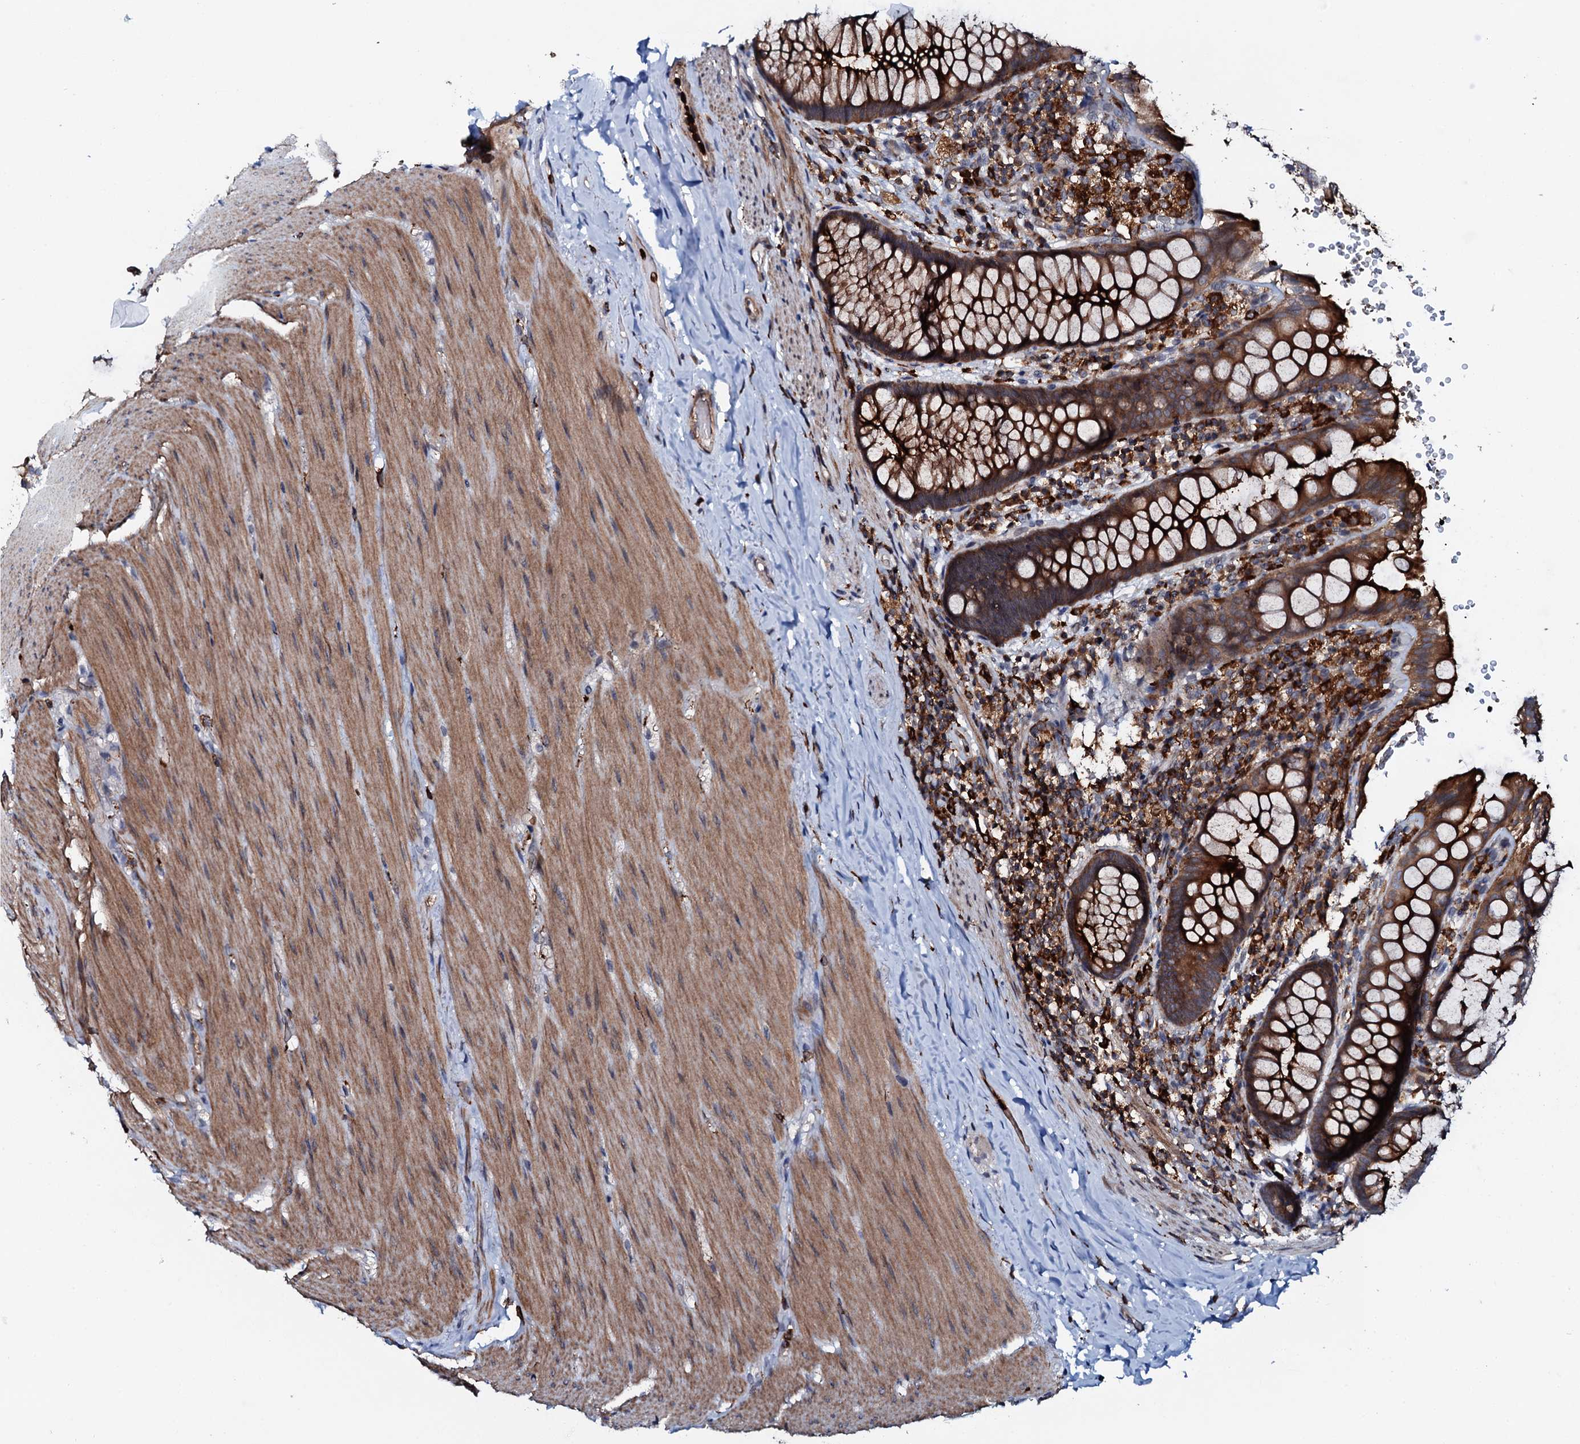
{"staining": {"intensity": "strong", "quantity": ">75%", "location": "cytoplasmic/membranous"}, "tissue": "rectum", "cell_type": "Glandular cells", "image_type": "normal", "snomed": [{"axis": "morphology", "description": "Normal tissue, NOS"}, {"axis": "topography", "description": "Rectum"}], "caption": "Protein staining exhibits strong cytoplasmic/membranous positivity in about >75% of glandular cells in unremarkable rectum.", "gene": "VAMP8", "patient": {"sex": "male", "age": 83}}